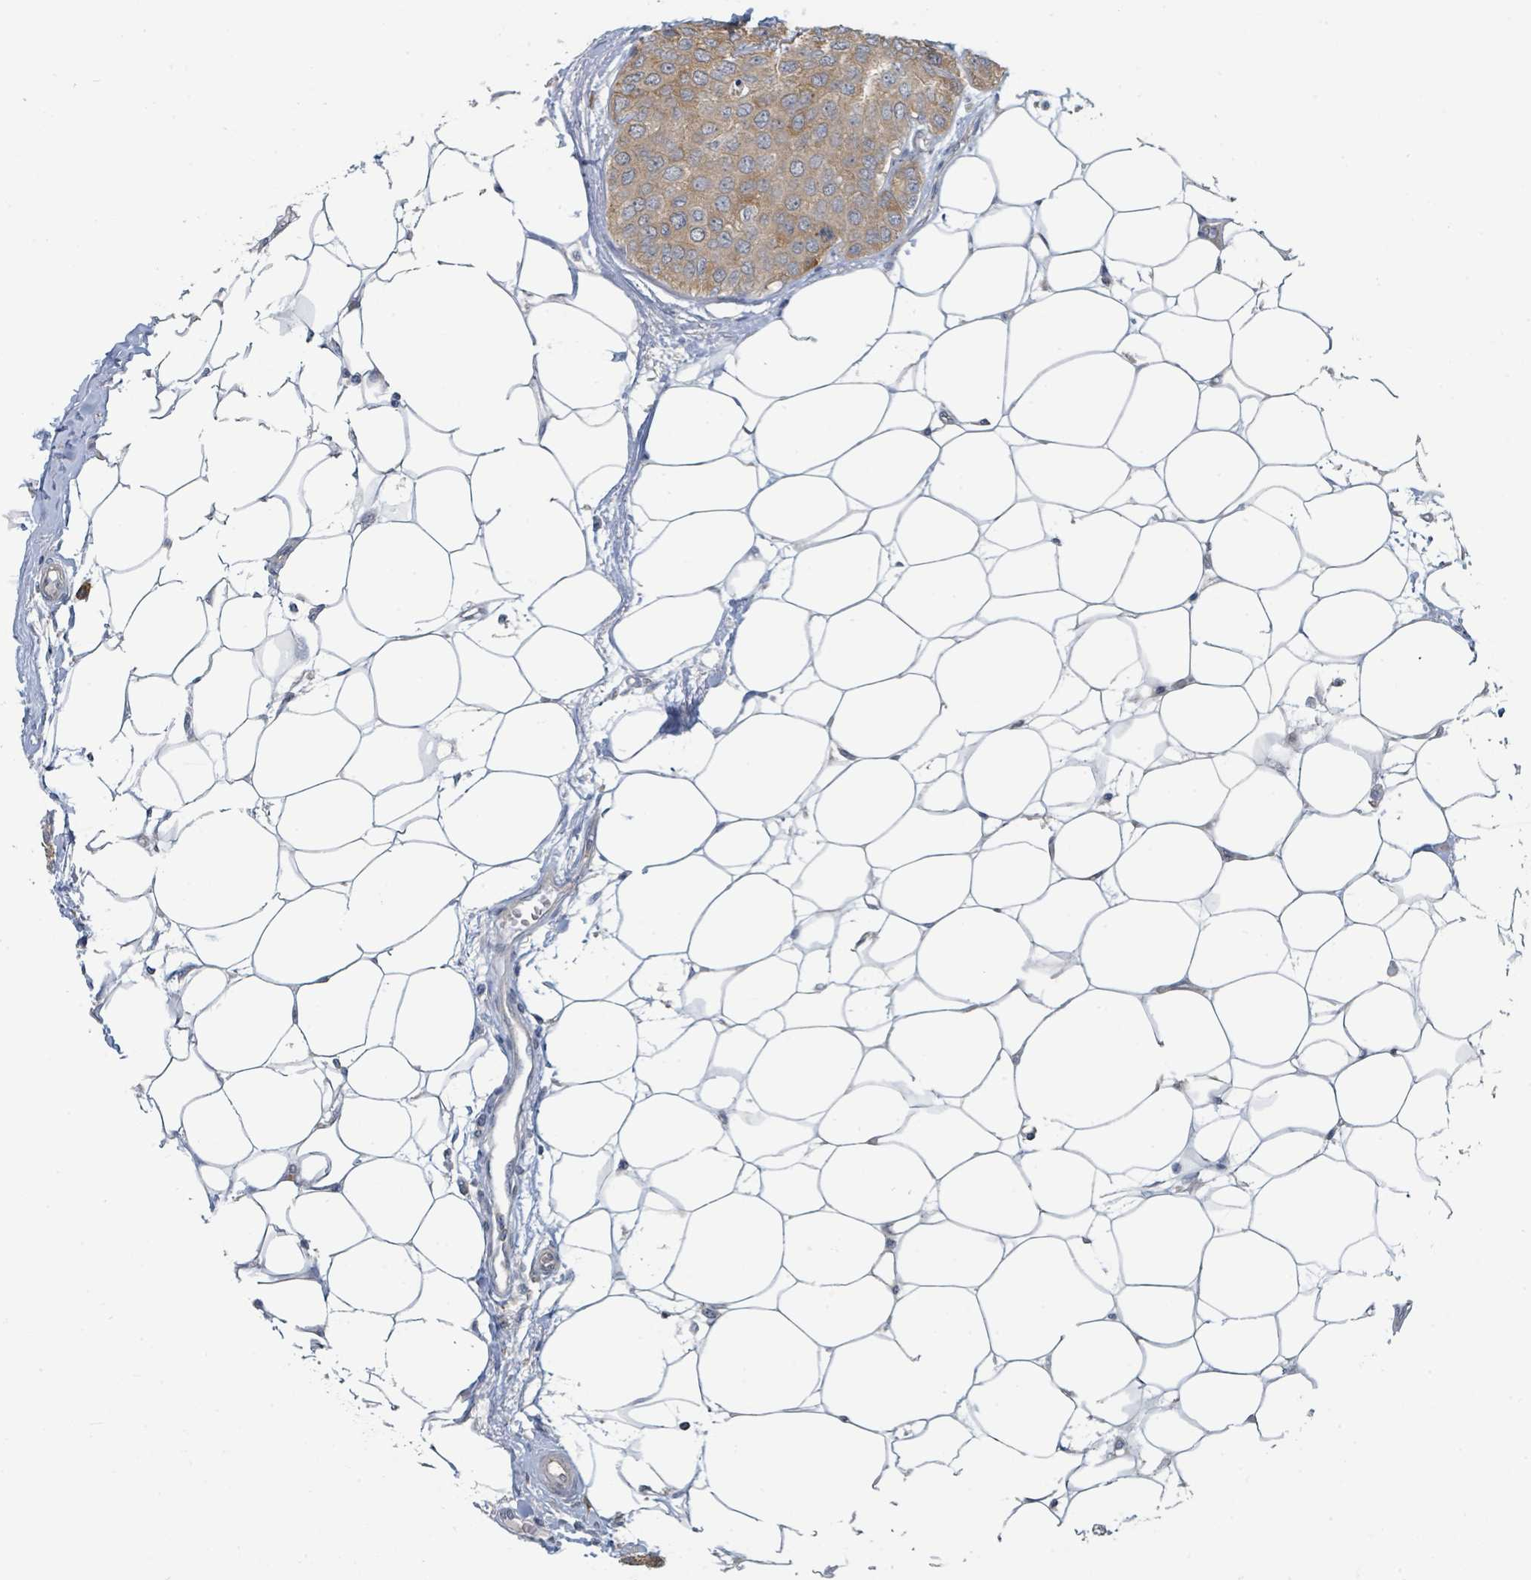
{"staining": {"intensity": "weak", "quantity": ">75%", "location": "cytoplasmic/membranous"}, "tissue": "breast cancer", "cell_type": "Tumor cells", "image_type": "cancer", "snomed": [{"axis": "morphology", "description": "Duct carcinoma"}, {"axis": "topography", "description": "Breast"}], "caption": "Immunohistochemistry of human intraductal carcinoma (breast) reveals low levels of weak cytoplasmic/membranous expression in approximately >75% of tumor cells.", "gene": "ANKRD55", "patient": {"sex": "female", "age": 72}}